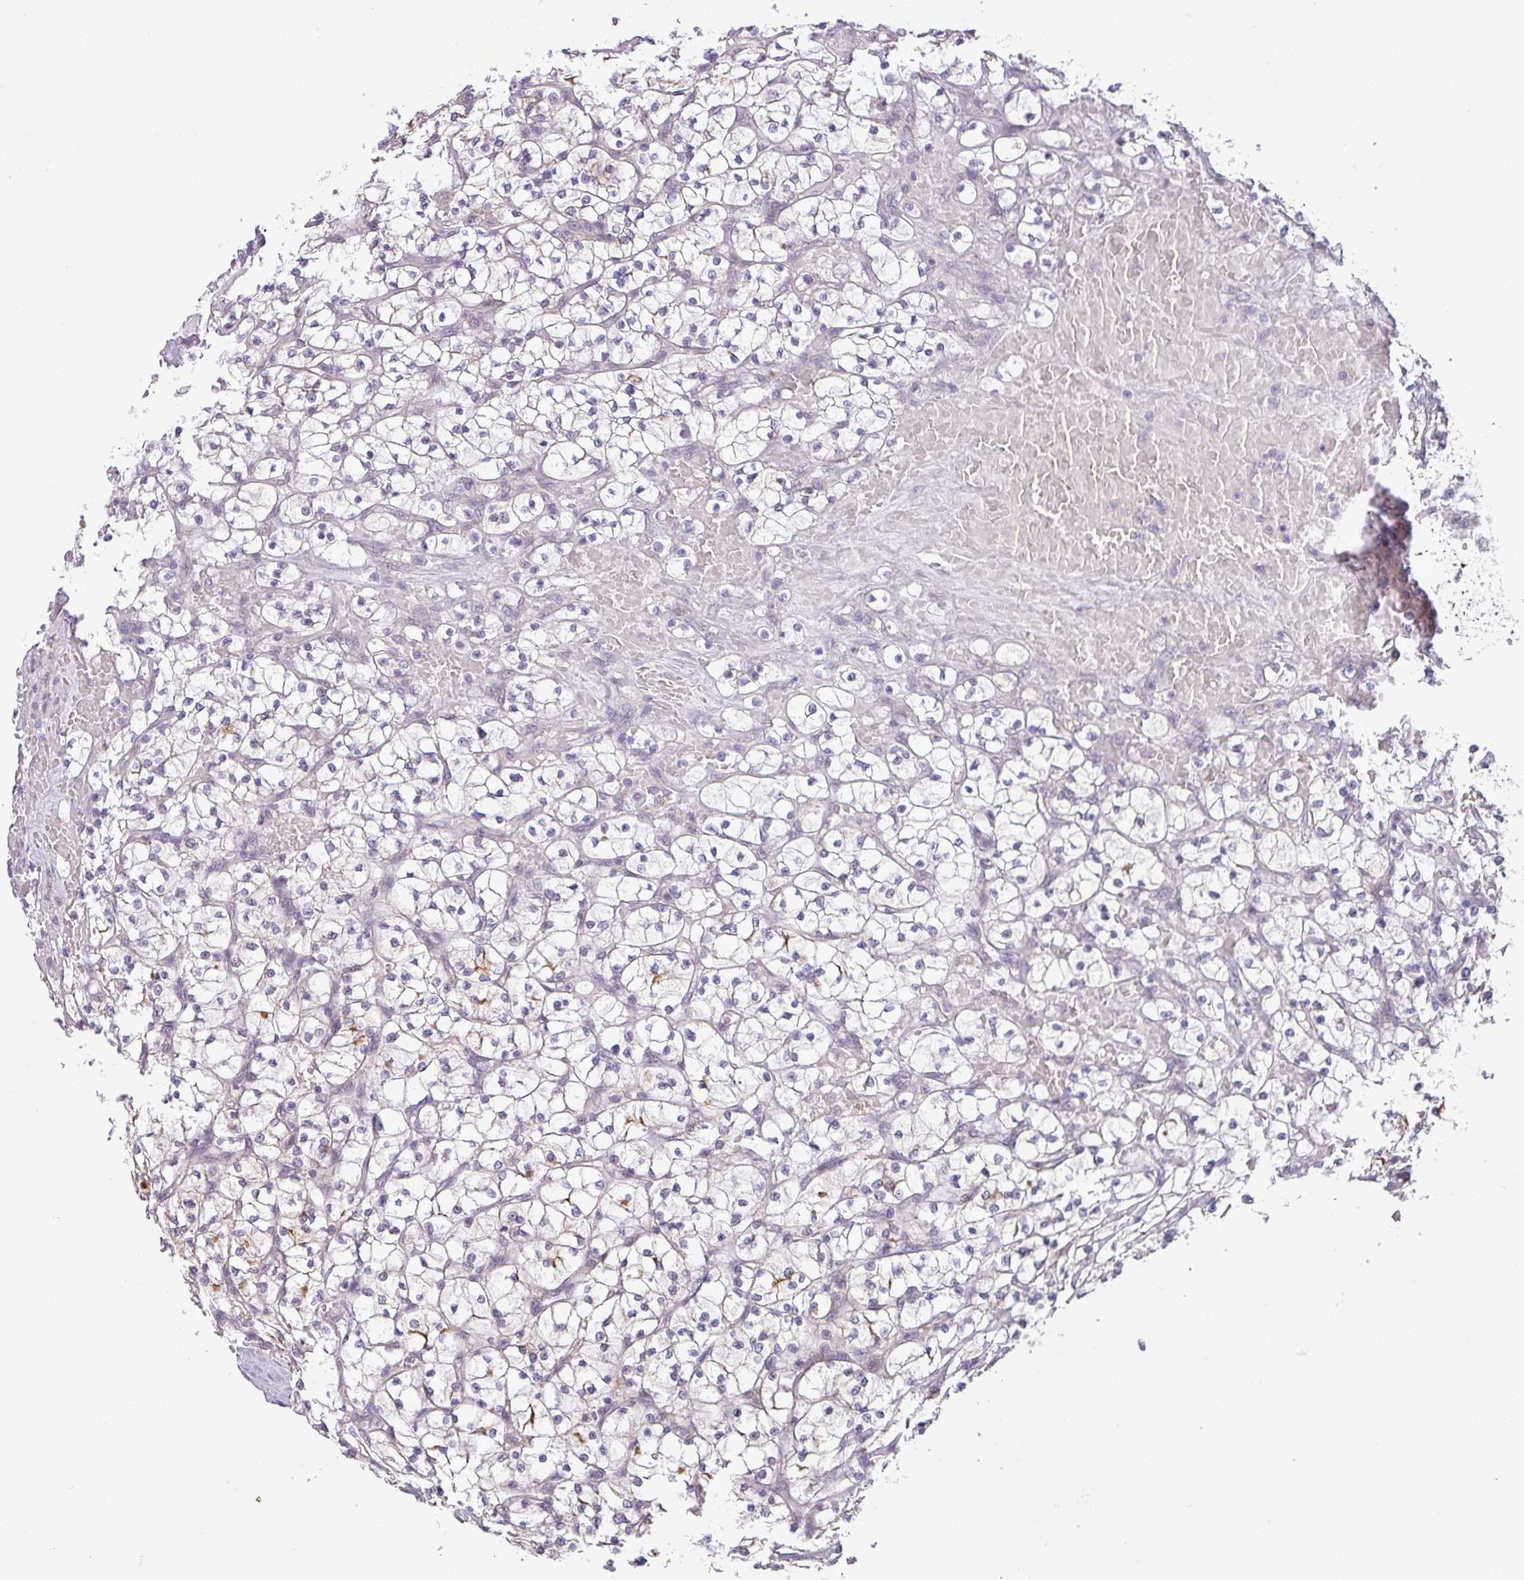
{"staining": {"intensity": "negative", "quantity": "none", "location": "none"}, "tissue": "renal cancer", "cell_type": "Tumor cells", "image_type": "cancer", "snomed": [{"axis": "morphology", "description": "Adenocarcinoma, NOS"}, {"axis": "topography", "description": "Kidney"}], "caption": "This is an IHC image of human renal adenocarcinoma. There is no staining in tumor cells.", "gene": "MAK16", "patient": {"sex": "female", "age": 64}}